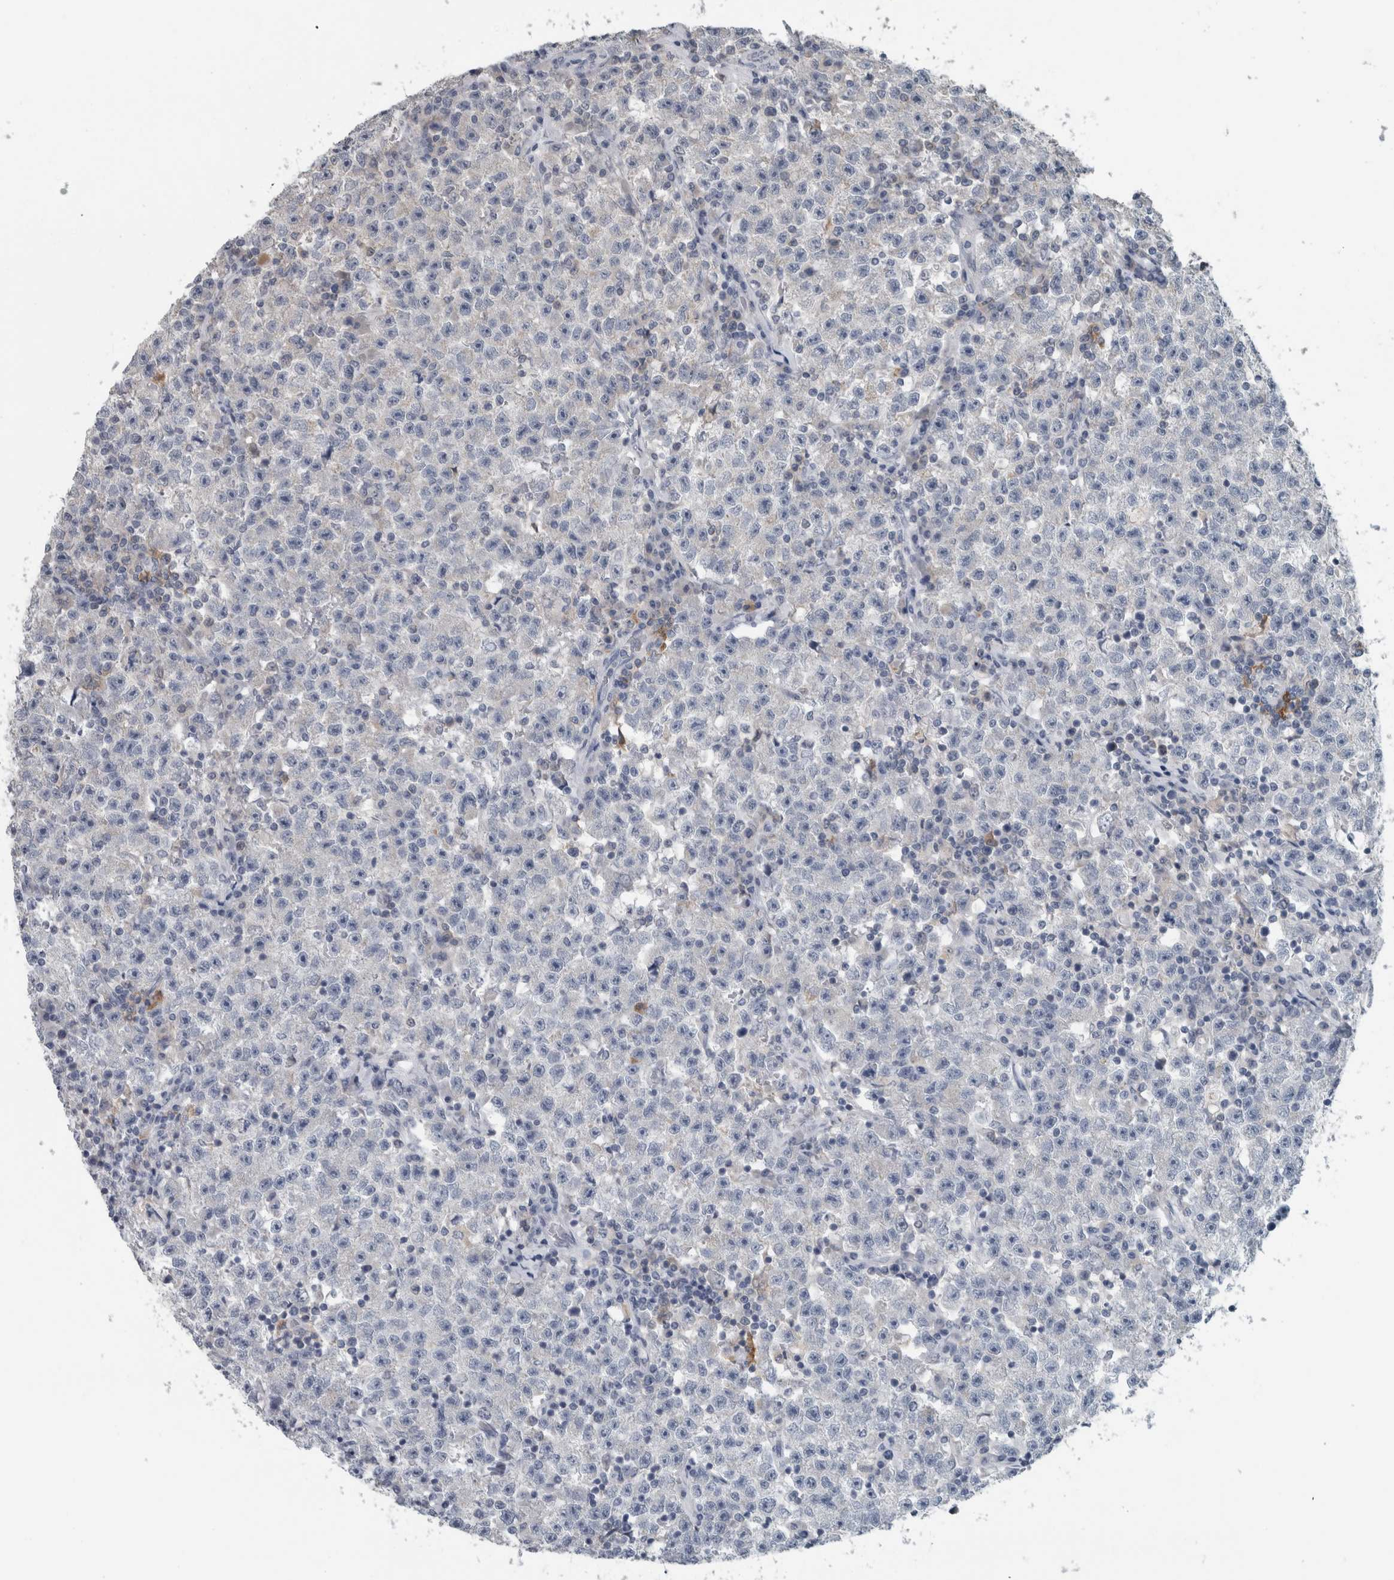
{"staining": {"intensity": "negative", "quantity": "none", "location": "none"}, "tissue": "testis cancer", "cell_type": "Tumor cells", "image_type": "cancer", "snomed": [{"axis": "morphology", "description": "Seminoma, NOS"}, {"axis": "topography", "description": "Testis"}], "caption": "Immunohistochemistry (IHC) image of seminoma (testis) stained for a protein (brown), which shows no expression in tumor cells.", "gene": "ACSF2", "patient": {"sex": "male", "age": 22}}